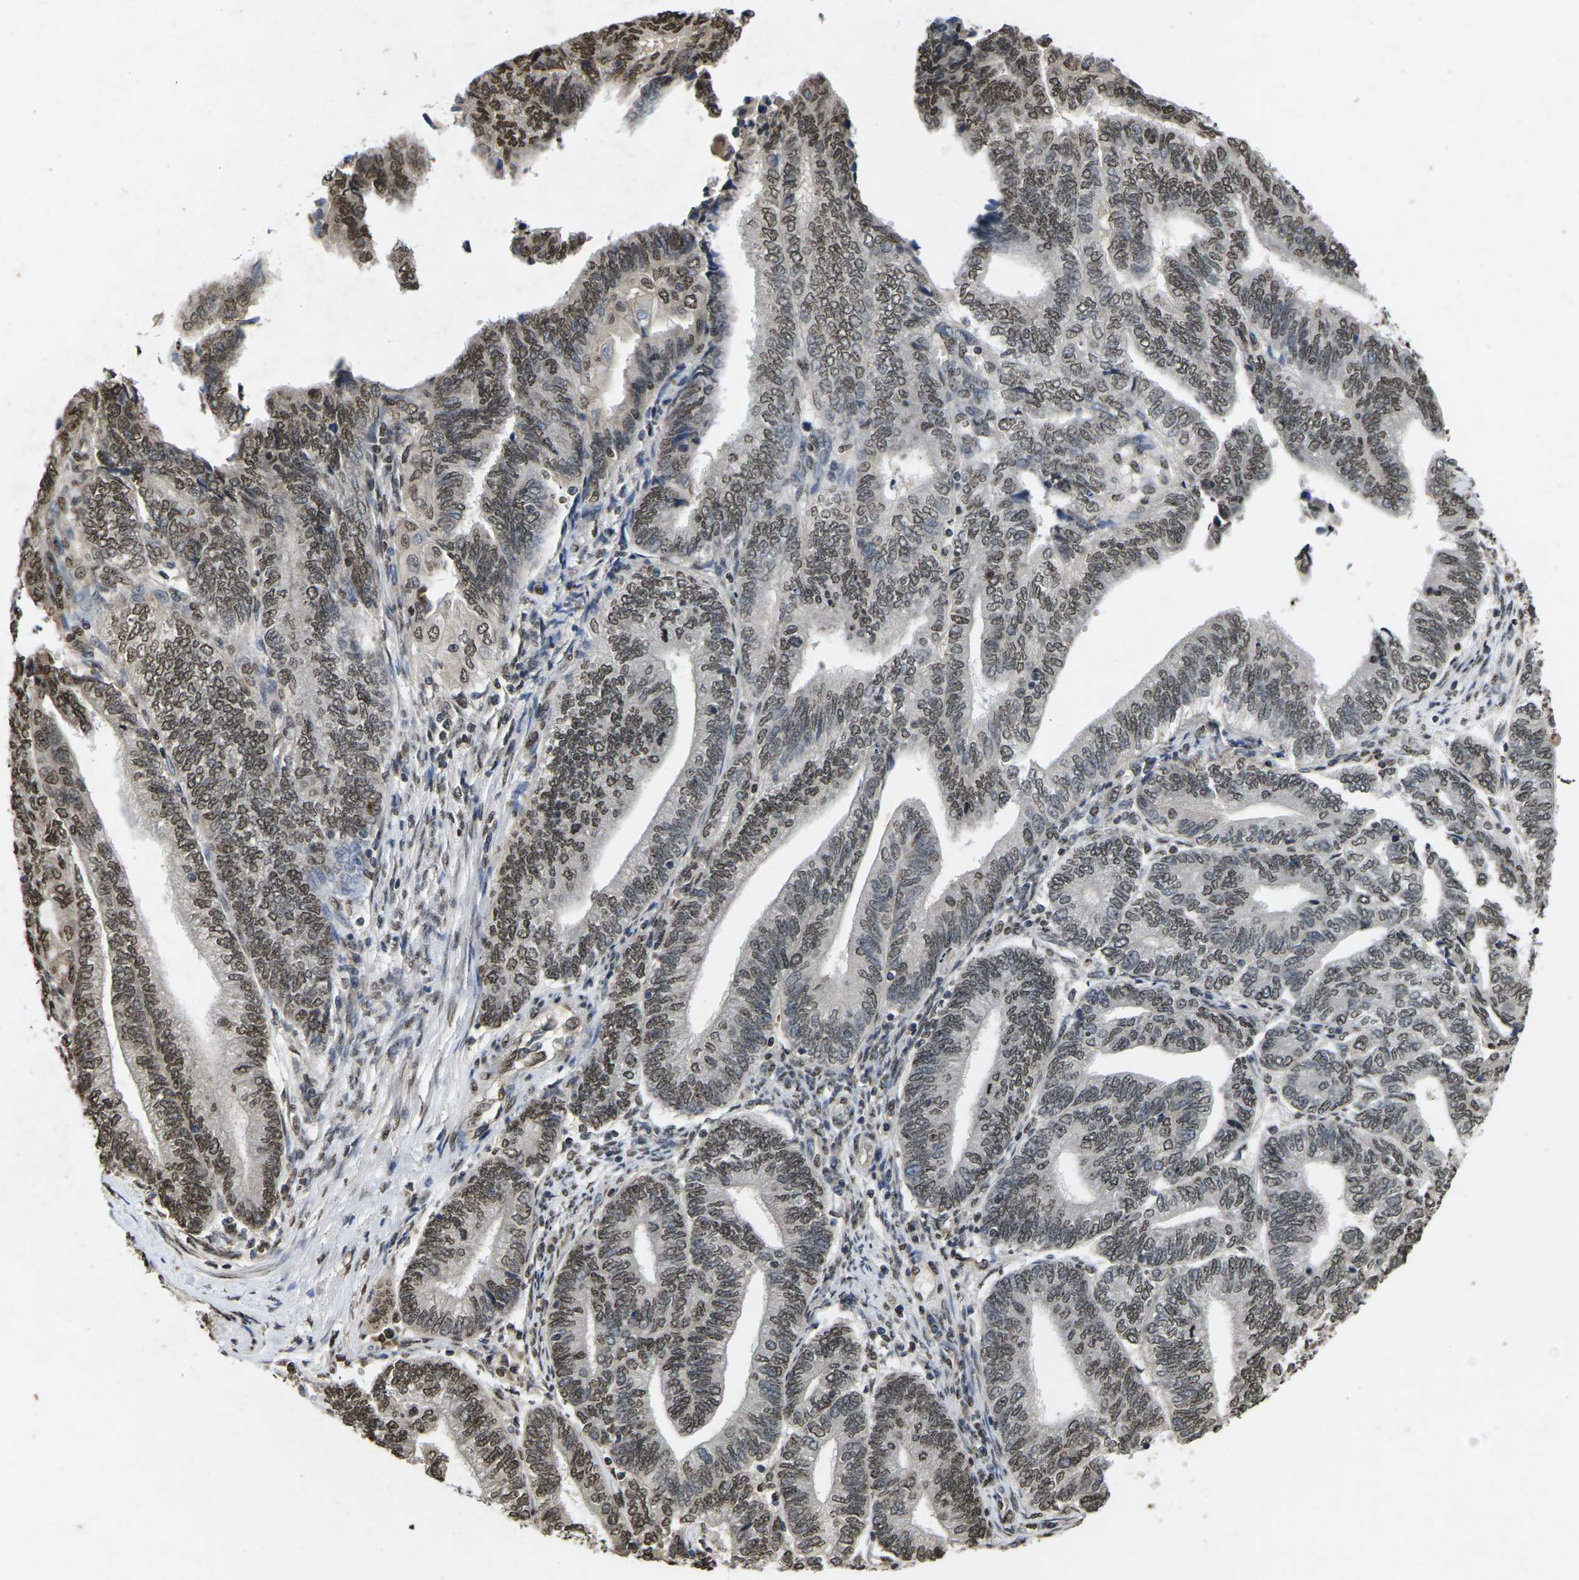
{"staining": {"intensity": "moderate", "quantity": ">75%", "location": "nuclear"}, "tissue": "endometrial cancer", "cell_type": "Tumor cells", "image_type": "cancer", "snomed": [{"axis": "morphology", "description": "Adenocarcinoma, NOS"}, {"axis": "topography", "description": "Uterus"}, {"axis": "topography", "description": "Endometrium"}], "caption": "This histopathology image exhibits immunohistochemistry (IHC) staining of endometrial adenocarcinoma, with medium moderate nuclear staining in about >75% of tumor cells.", "gene": "EMSY", "patient": {"sex": "female", "age": 70}}